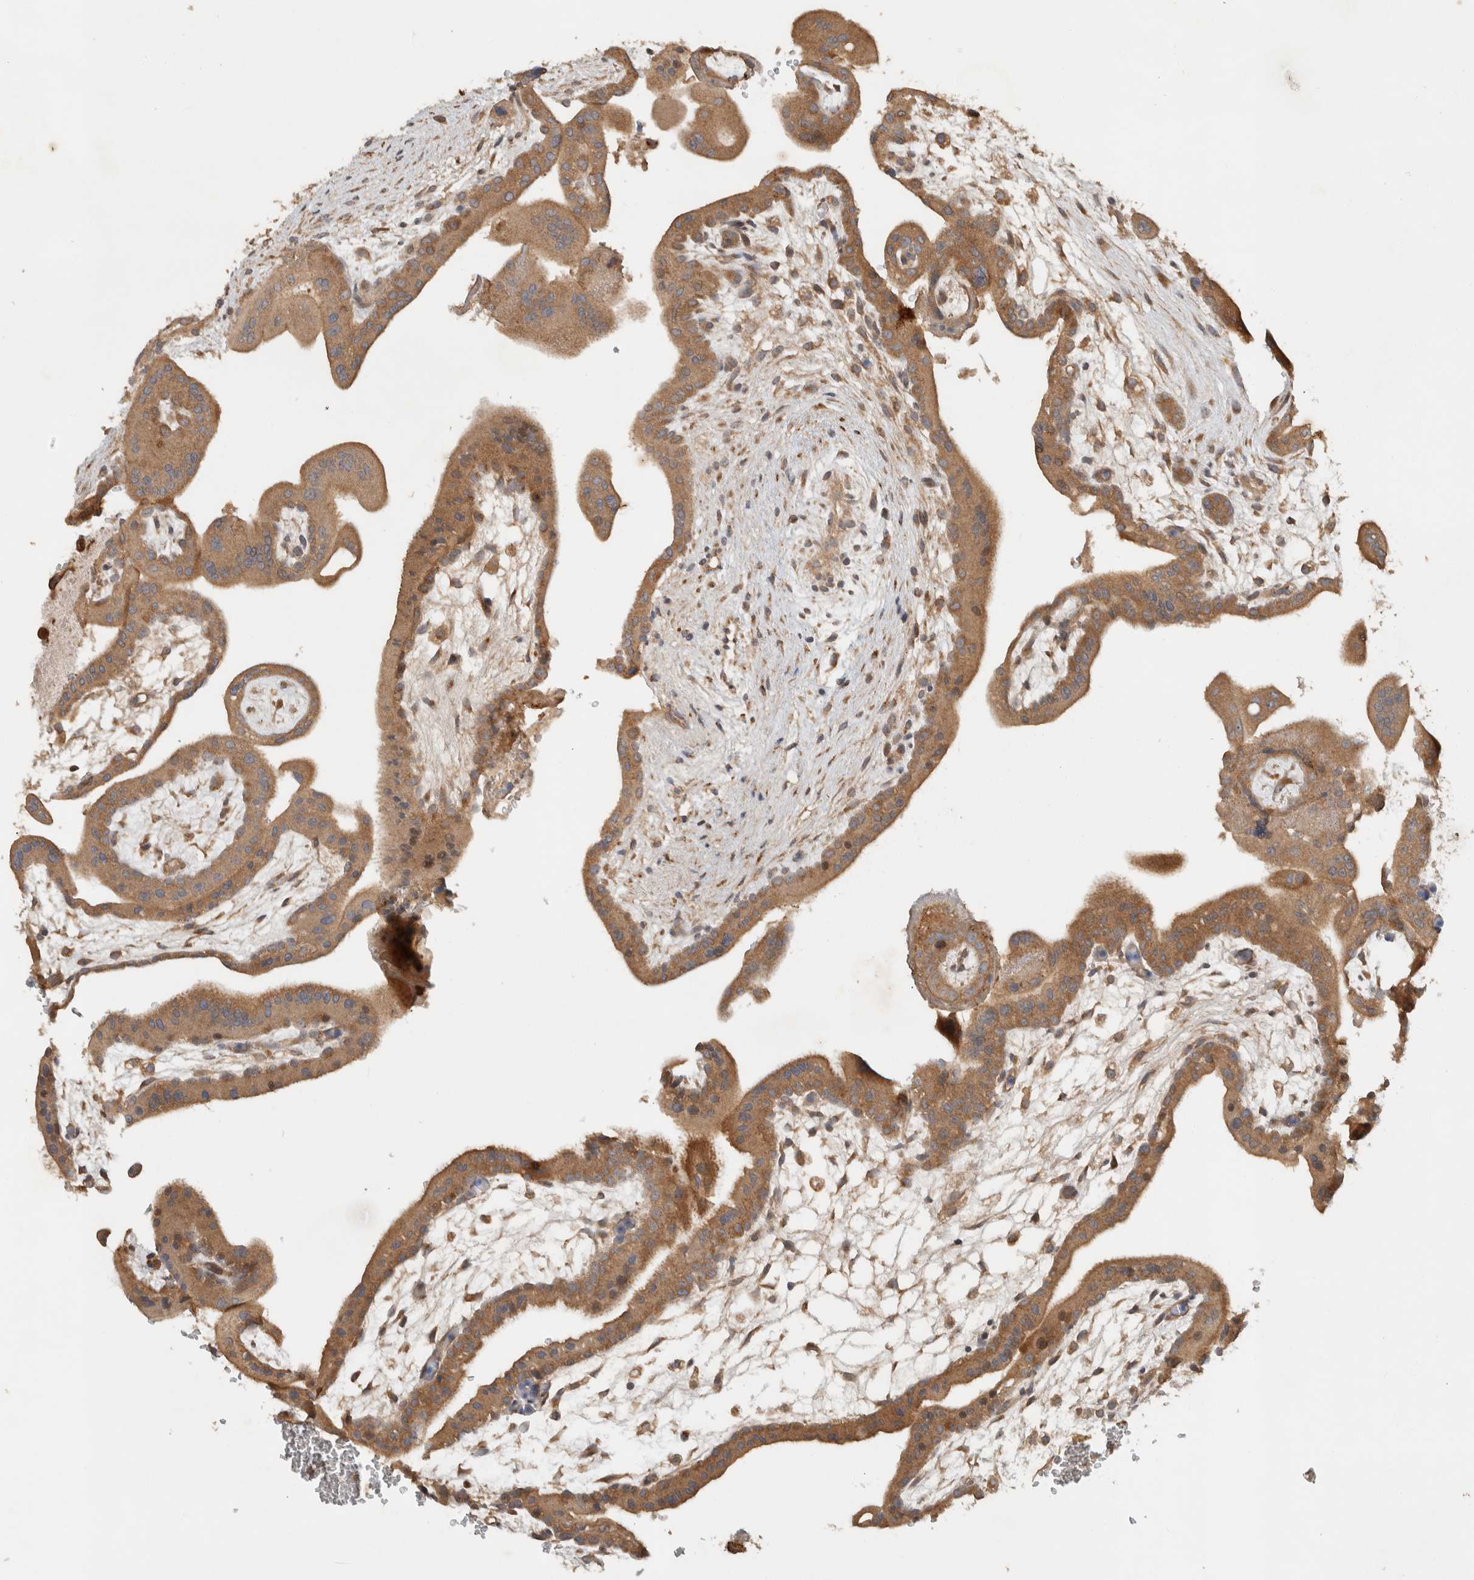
{"staining": {"intensity": "strong", "quantity": "25%-75%", "location": "cytoplasmic/membranous"}, "tissue": "placenta", "cell_type": "Decidual cells", "image_type": "normal", "snomed": [{"axis": "morphology", "description": "Normal tissue, NOS"}, {"axis": "topography", "description": "Placenta"}], "caption": "High-power microscopy captured an immunohistochemistry (IHC) micrograph of normal placenta, revealing strong cytoplasmic/membranous positivity in approximately 25%-75% of decidual cells.", "gene": "ARMC9", "patient": {"sex": "female", "age": 35}}